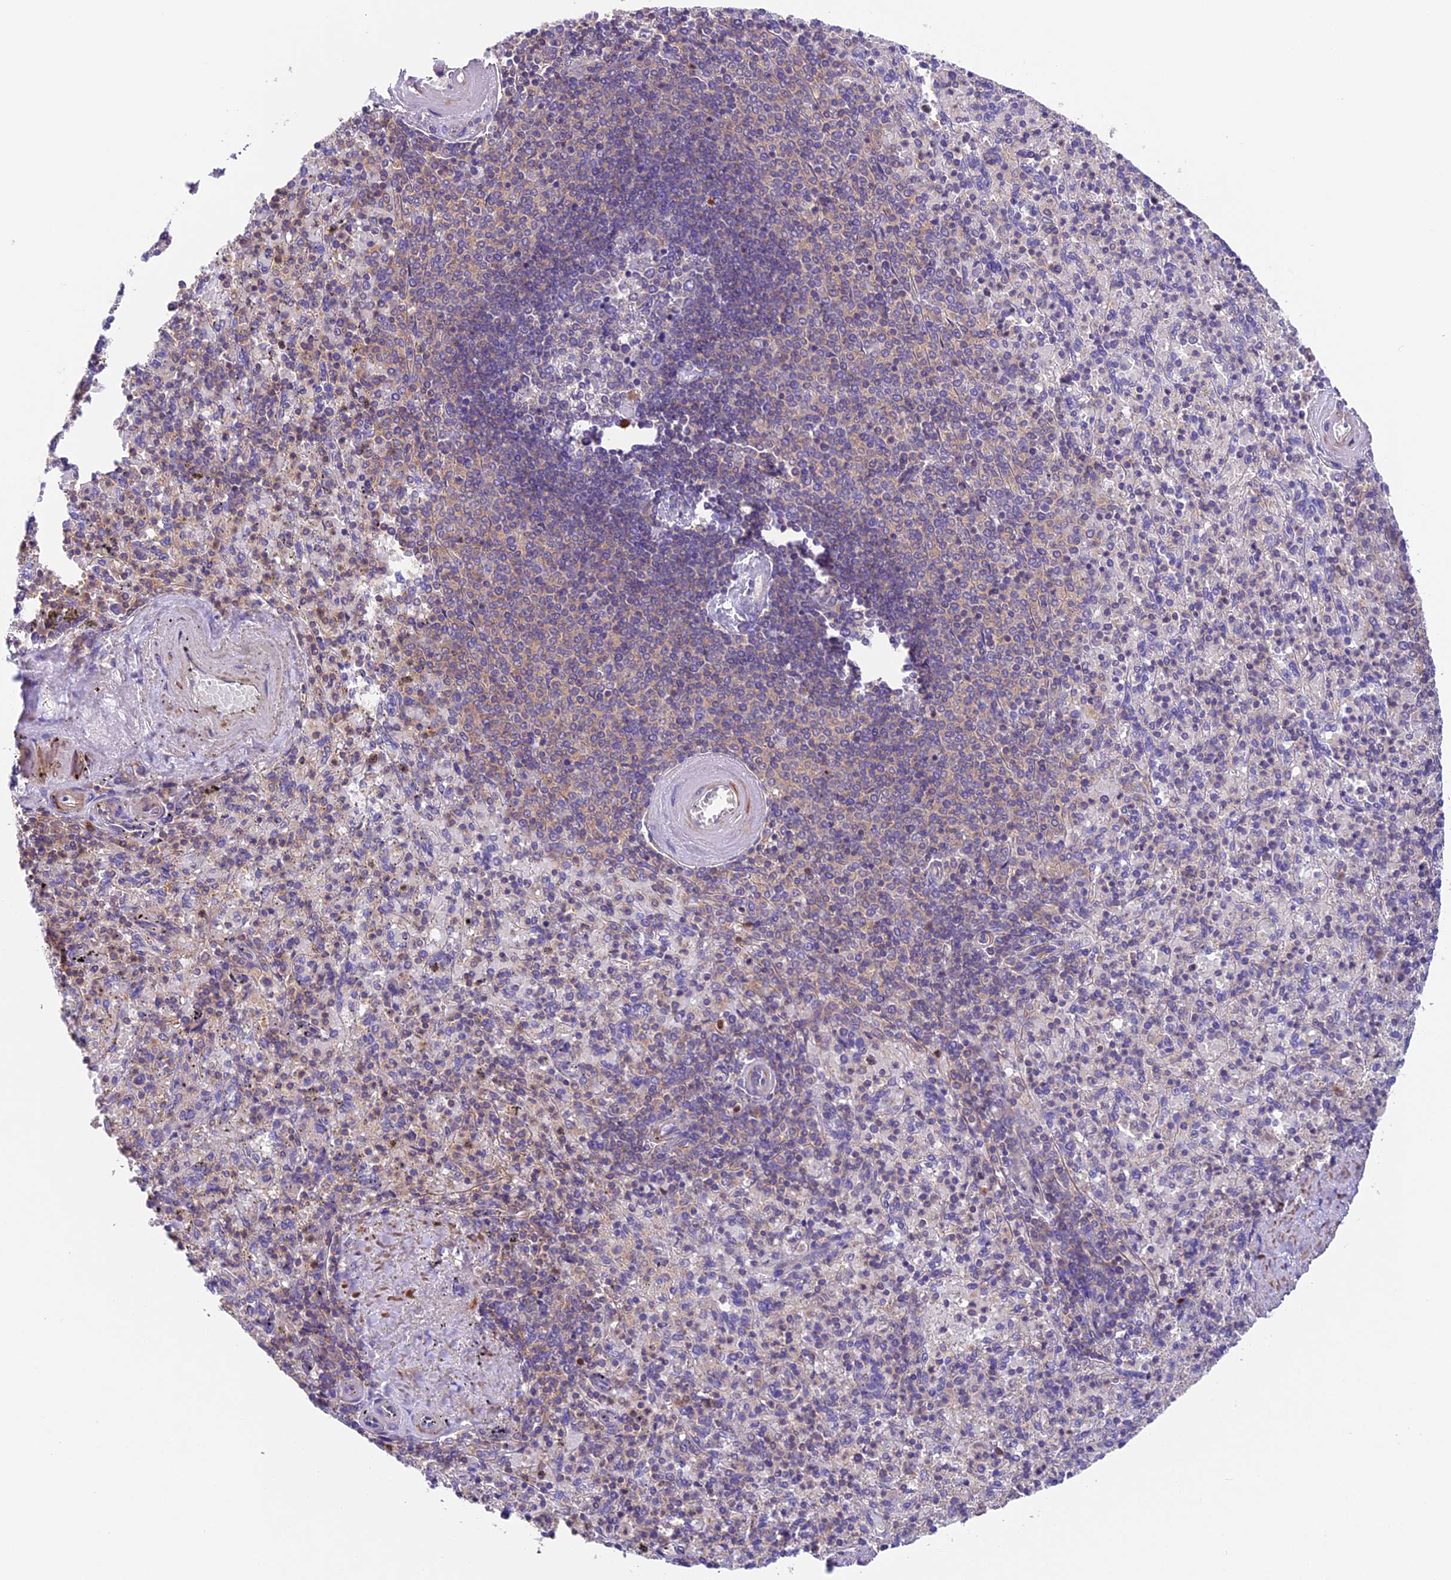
{"staining": {"intensity": "moderate", "quantity": "<25%", "location": "cytoplasmic/membranous"}, "tissue": "spleen", "cell_type": "Cells in red pulp", "image_type": "normal", "snomed": [{"axis": "morphology", "description": "Normal tissue, NOS"}, {"axis": "topography", "description": "Spleen"}], "caption": "DAB immunohistochemical staining of benign human spleen reveals moderate cytoplasmic/membranous protein expression in approximately <25% of cells in red pulp. The protein of interest is stained brown, and the nuclei are stained in blue (DAB (3,3'-diaminobenzidine) IHC with brightfield microscopy, high magnification).", "gene": "TBC1D1", "patient": {"sex": "male", "age": 82}}